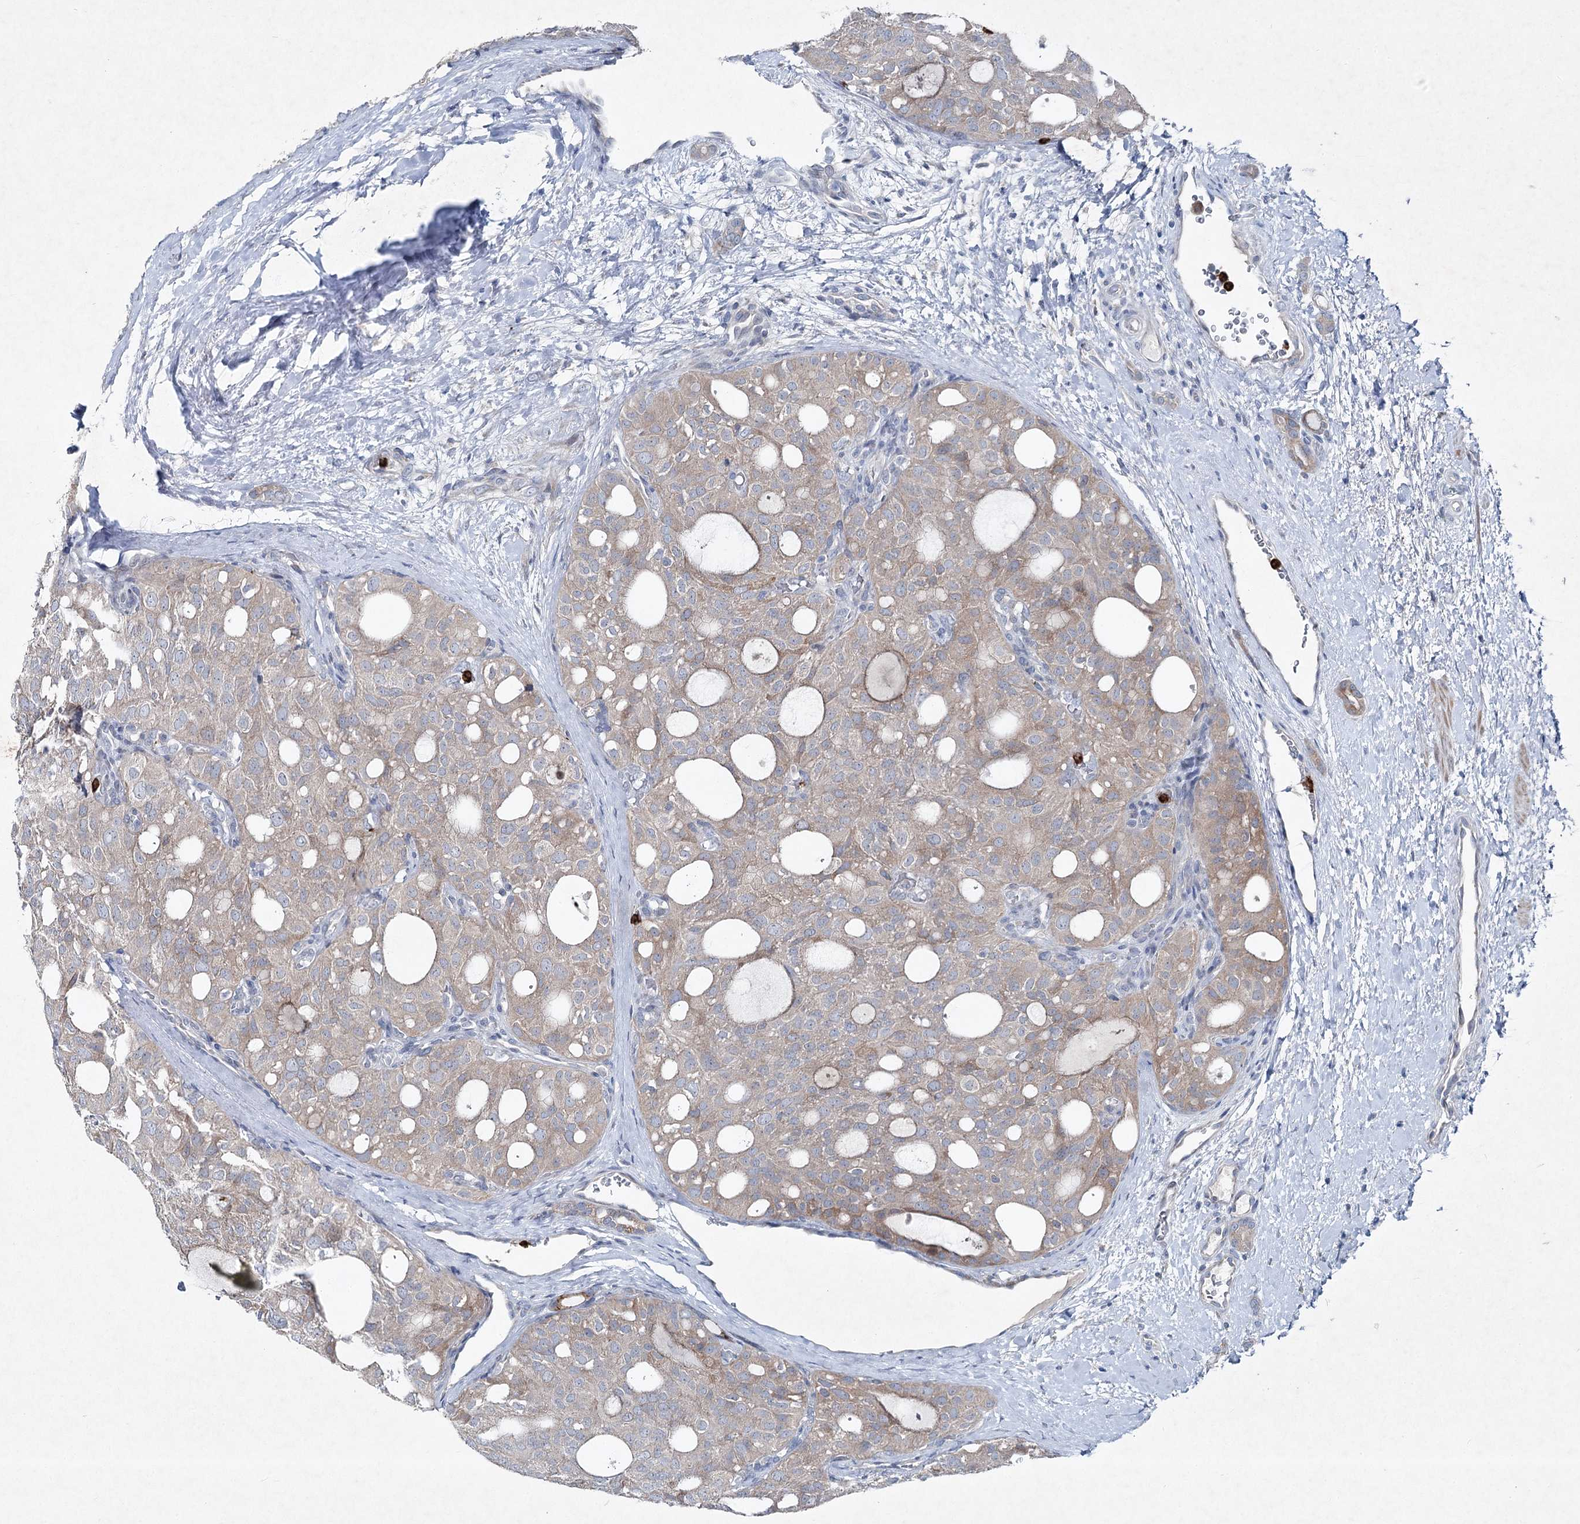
{"staining": {"intensity": "weak", "quantity": "25%-75%", "location": "cytoplasmic/membranous"}, "tissue": "thyroid cancer", "cell_type": "Tumor cells", "image_type": "cancer", "snomed": [{"axis": "morphology", "description": "Follicular adenoma carcinoma, NOS"}, {"axis": "topography", "description": "Thyroid gland"}], "caption": "The photomicrograph reveals a brown stain indicating the presence of a protein in the cytoplasmic/membranous of tumor cells in thyroid cancer.", "gene": "PLA2G12A", "patient": {"sex": "male", "age": 75}}